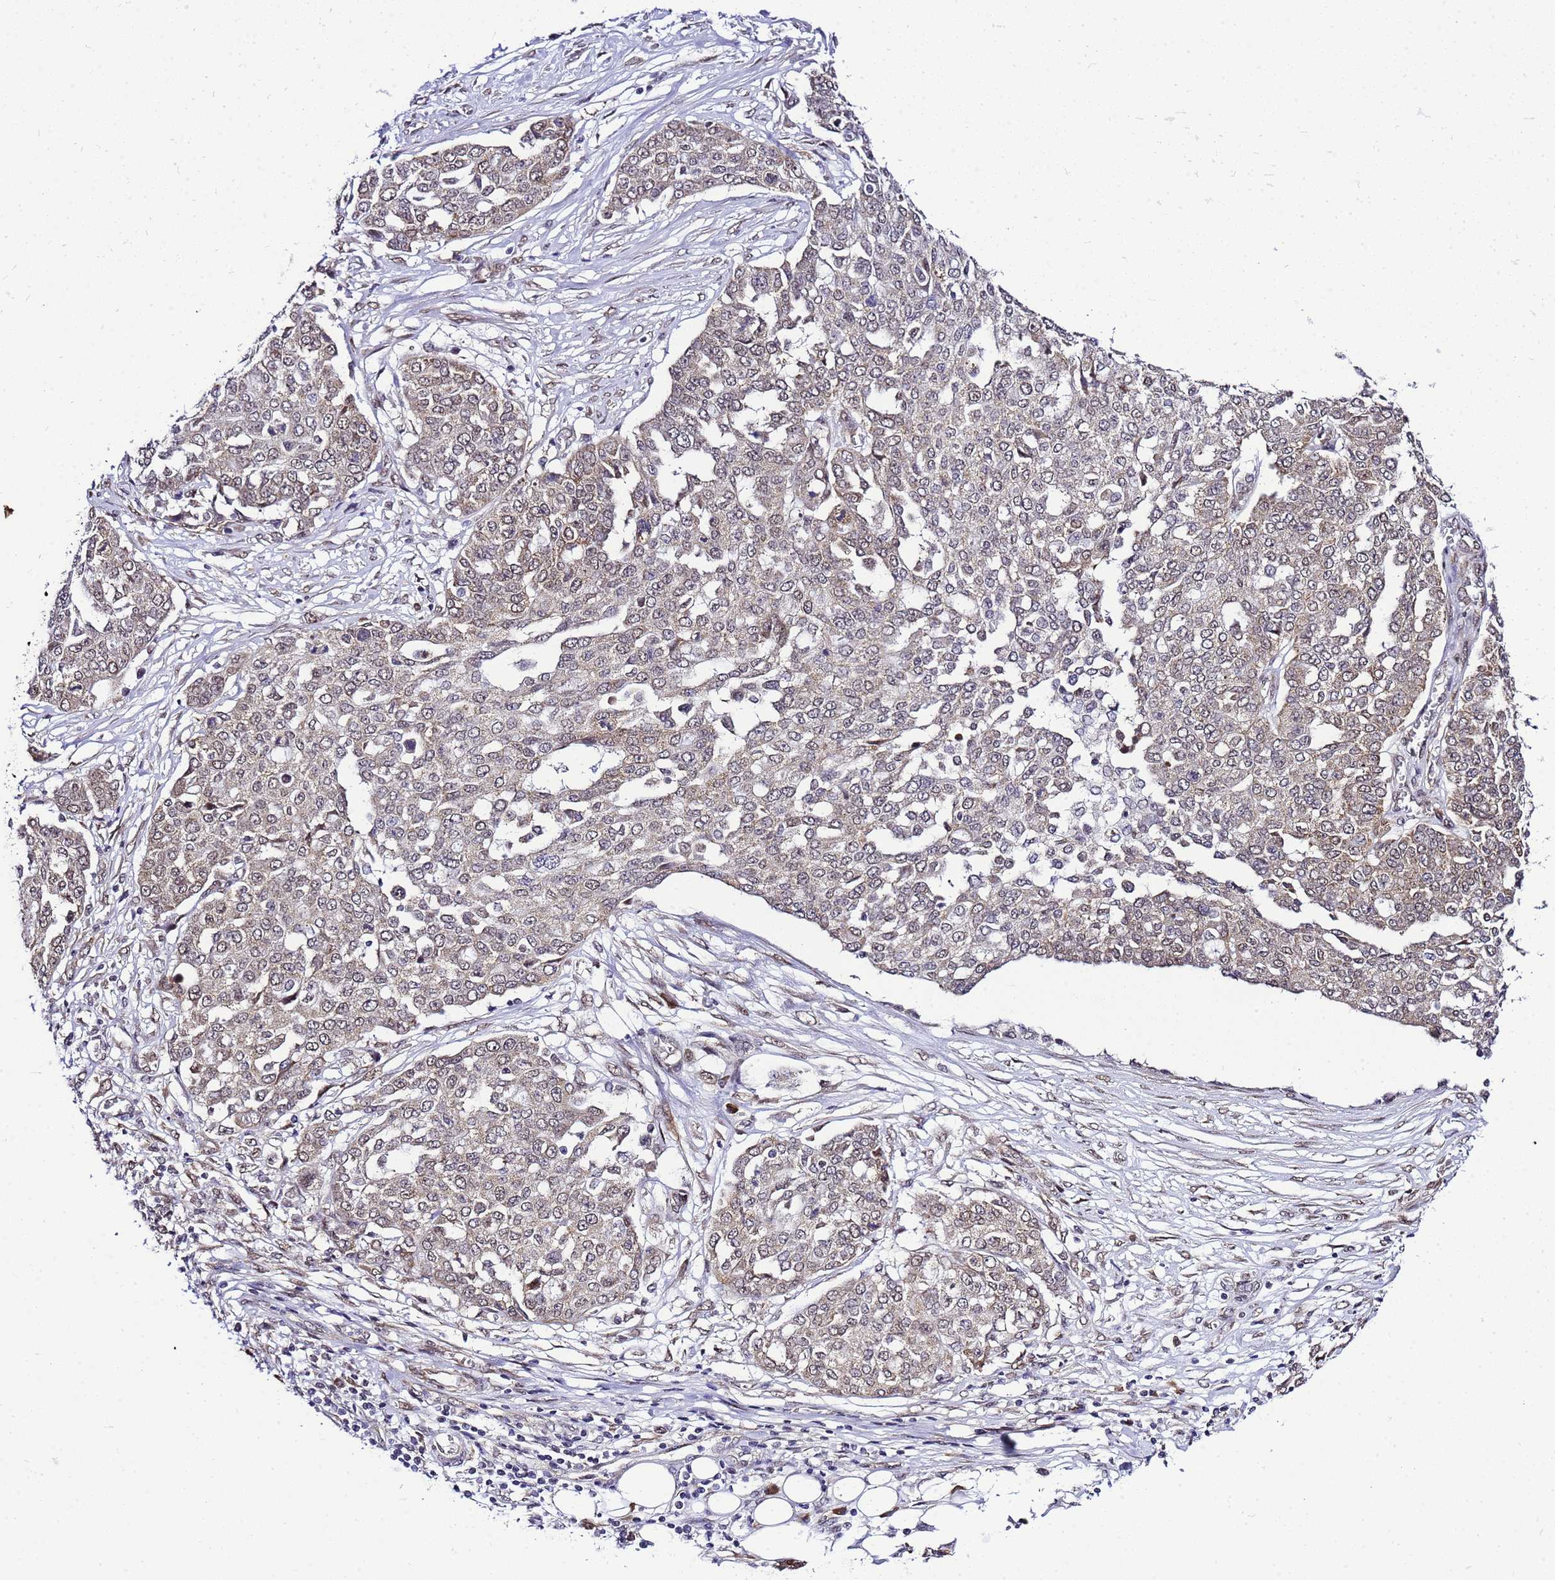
{"staining": {"intensity": "weak", "quantity": "25%-75%", "location": "cytoplasmic/membranous"}, "tissue": "ovarian cancer", "cell_type": "Tumor cells", "image_type": "cancer", "snomed": [{"axis": "morphology", "description": "Cystadenocarcinoma, serous, NOS"}, {"axis": "topography", "description": "Soft tissue"}, {"axis": "topography", "description": "Ovary"}], "caption": "A micrograph of human ovarian cancer (serous cystadenocarcinoma) stained for a protein displays weak cytoplasmic/membranous brown staining in tumor cells.", "gene": "SMN1", "patient": {"sex": "female", "age": 57}}